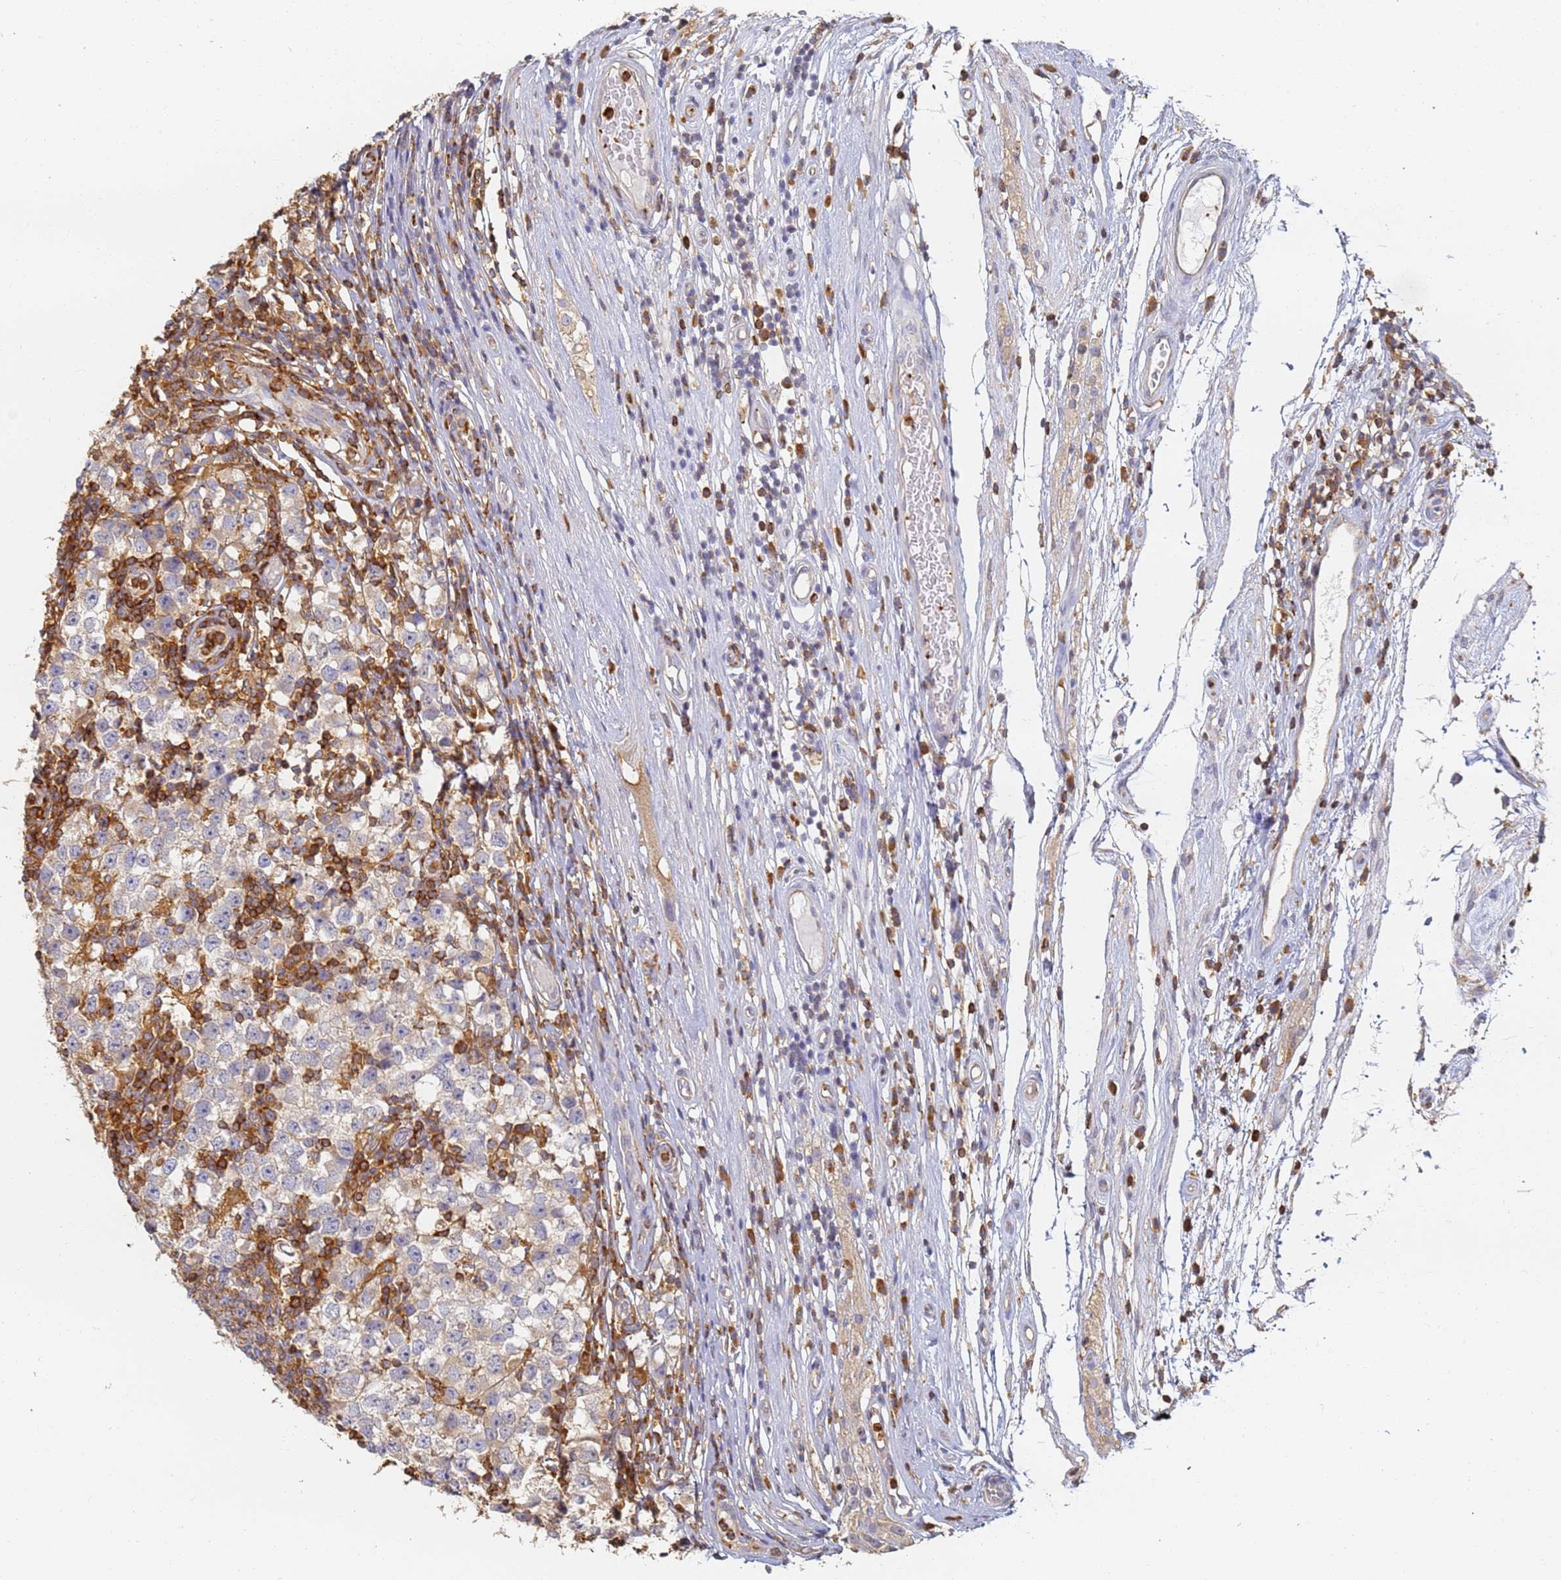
{"staining": {"intensity": "negative", "quantity": "none", "location": "none"}, "tissue": "testis cancer", "cell_type": "Tumor cells", "image_type": "cancer", "snomed": [{"axis": "morphology", "description": "Seminoma, NOS"}, {"axis": "topography", "description": "Testis"}], "caption": "Immunohistochemistry (IHC) micrograph of neoplastic tissue: human testis cancer stained with DAB (3,3'-diaminobenzidine) demonstrates no significant protein staining in tumor cells.", "gene": "BIN2", "patient": {"sex": "male", "age": 65}}